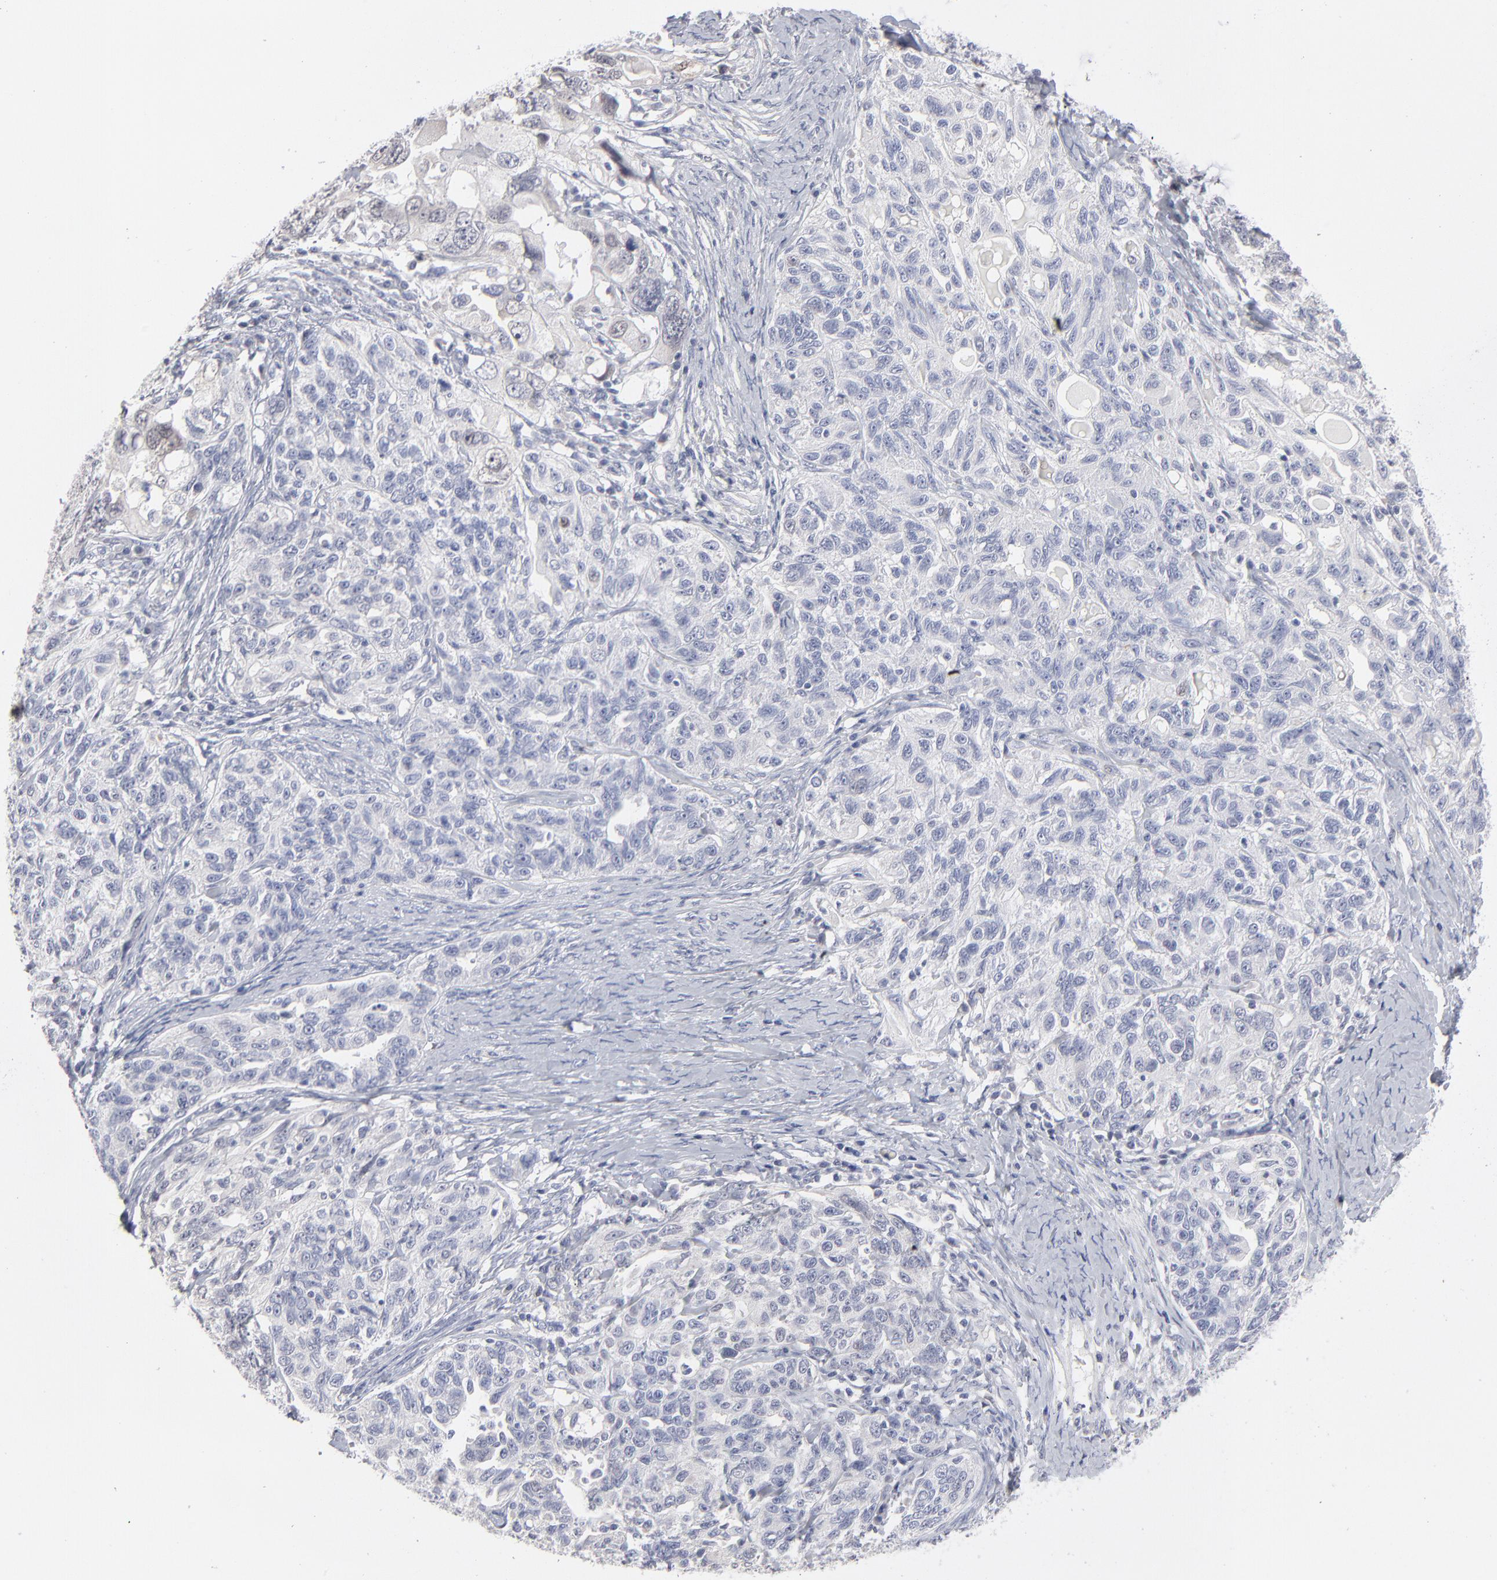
{"staining": {"intensity": "negative", "quantity": "none", "location": "none"}, "tissue": "ovarian cancer", "cell_type": "Tumor cells", "image_type": "cancer", "snomed": [{"axis": "morphology", "description": "Cystadenocarcinoma, serous, NOS"}, {"axis": "topography", "description": "Ovary"}], "caption": "High magnification brightfield microscopy of ovarian serous cystadenocarcinoma stained with DAB (3,3'-diaminobenzidine) (brown) and counterstained with hematoxylin (blue): tumor cells show no significant positivity.", "gene": "RBM3", "patient": {"sex": "female", "age": 82}}